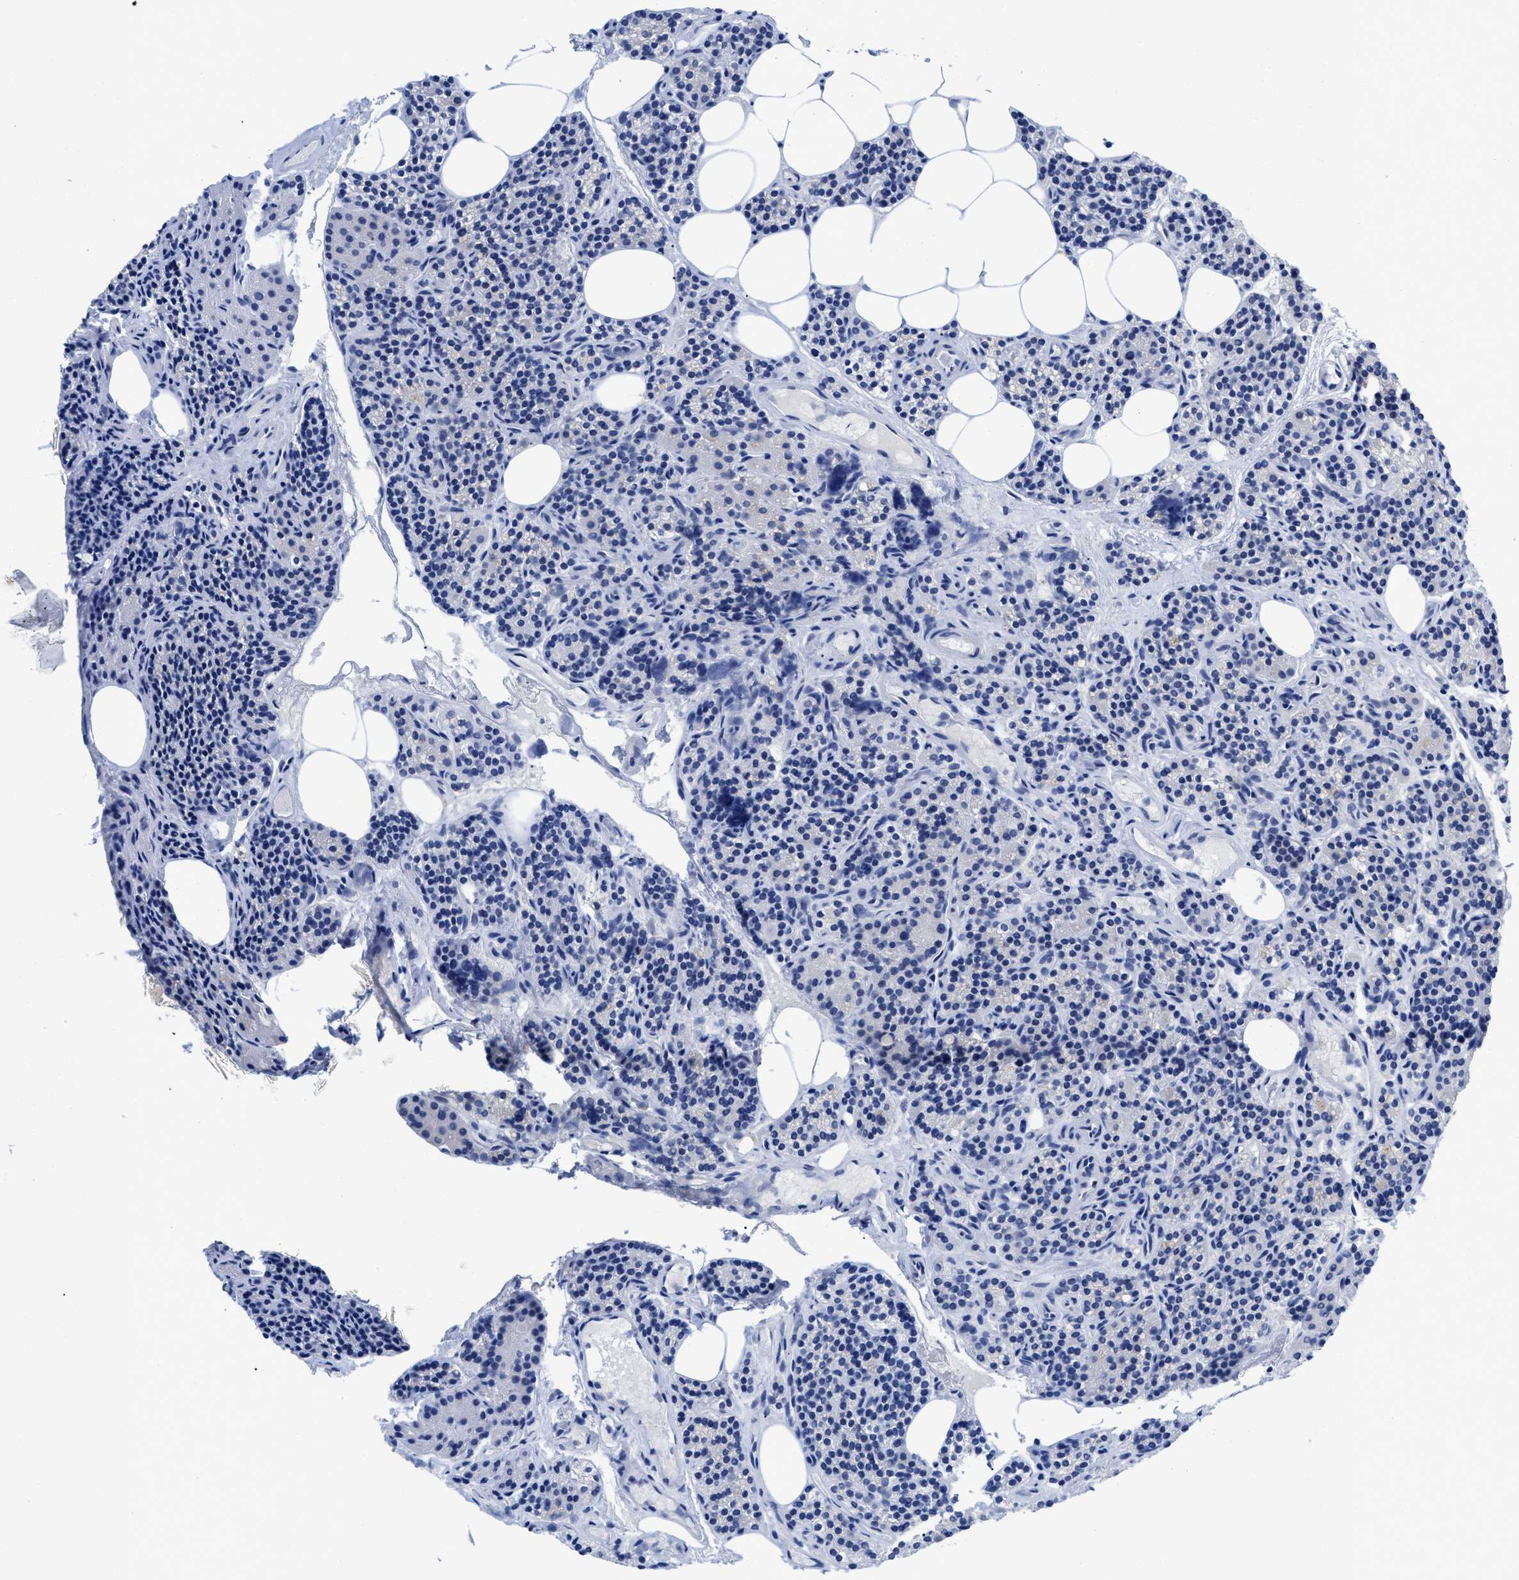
{"staining": {"intensity": "negative", "quantity": "none", "location": "none"}, "tissue": "parathyroid gland", "cell_type": "Glandular cells", "image_type": "normal", "snomed": [{"axis": "morphology", "description": "Normal tissue, NOS"}, {"axis": "morphology", "description": "Adenoma, NOS"}, {"axis": "topography", "description": "Parathyroid gland"}], "caption": "IHC micrograph of unremarkable human parathyroid gland stained for a protein (brown), which exhibits no staining in glandular cells. Nuclei are stained in blue.", "gene": "PYY", "patient": {"sex": "female", "age": 74}}